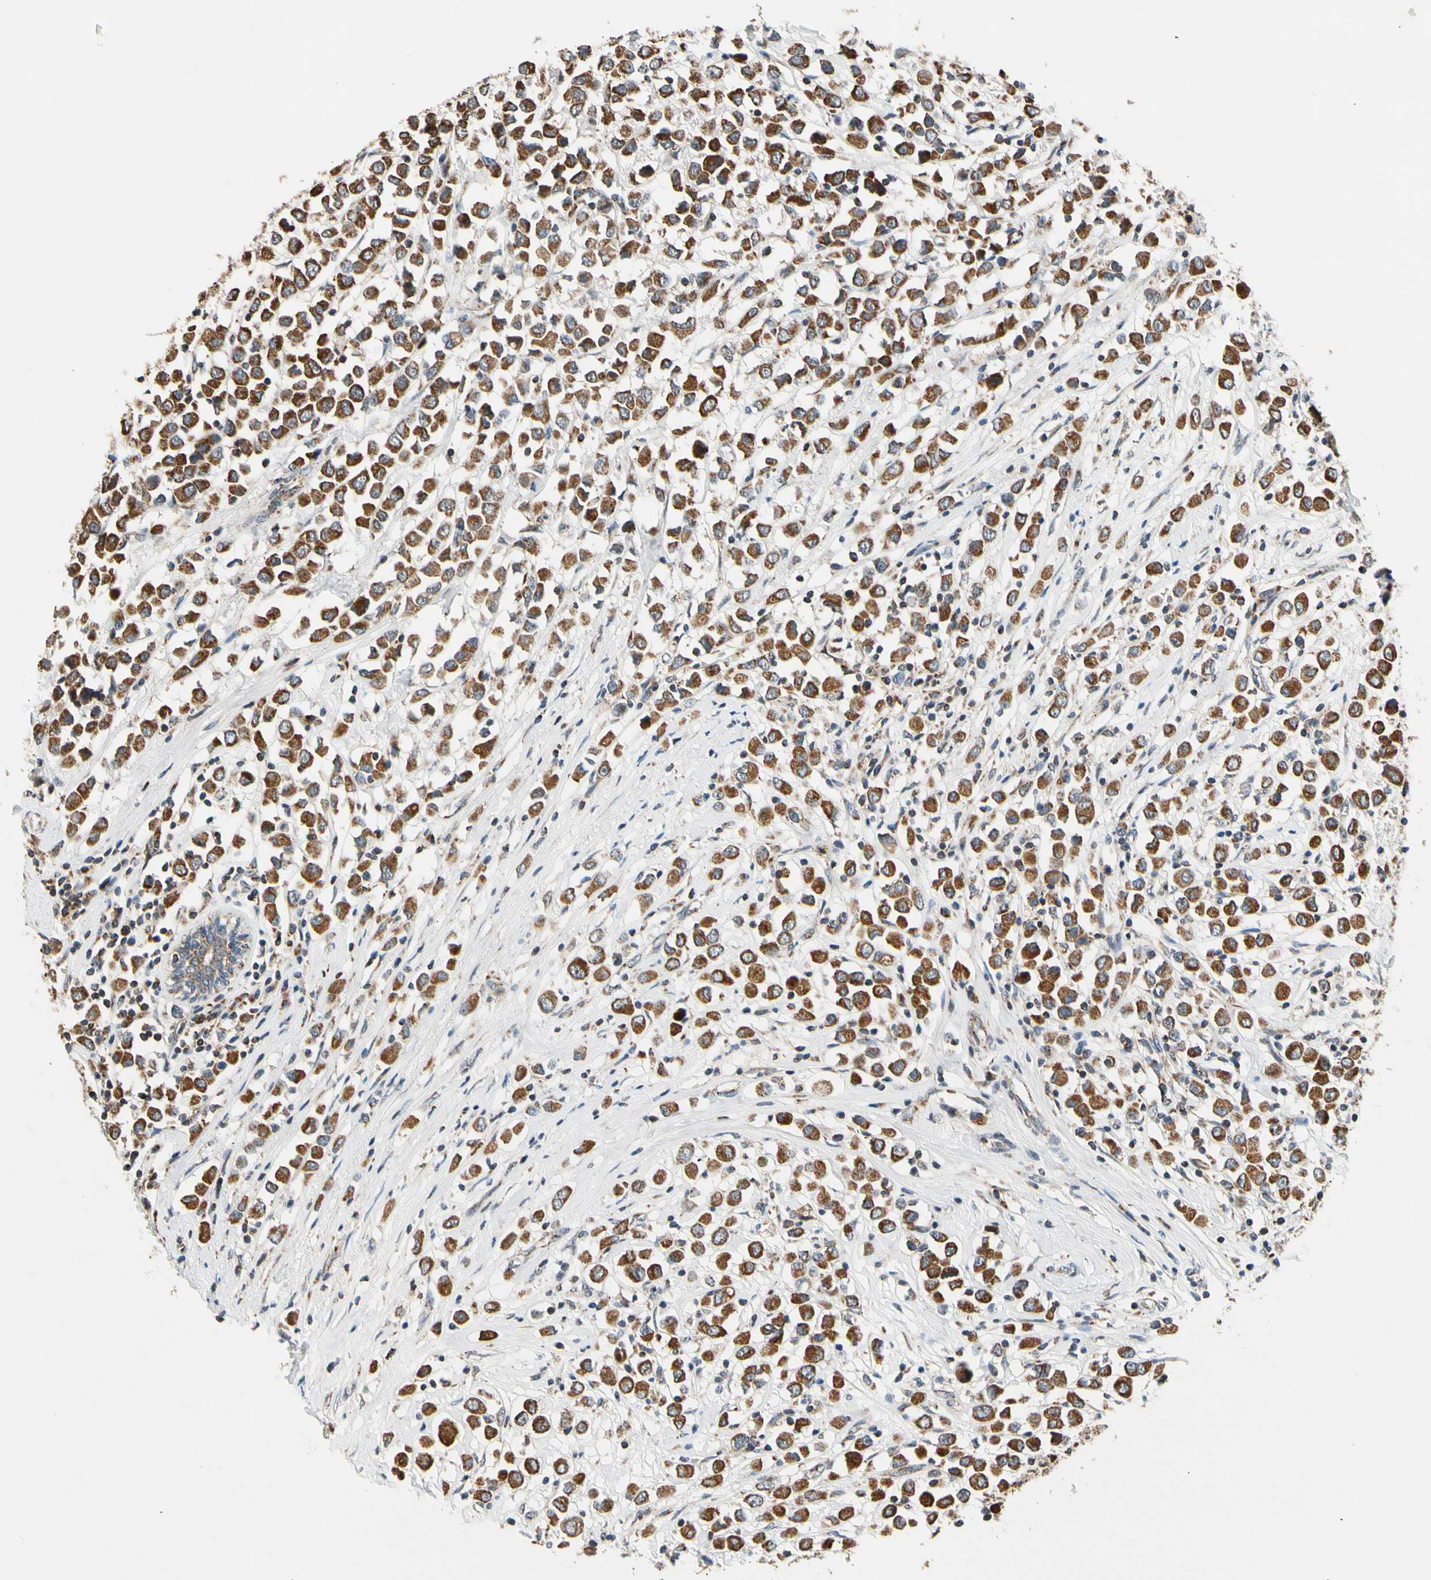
{"staining": {"intensity": "moderate", "quantity": ">75%", "location": "cytoplasmic/membranous"}, "tissue": "breast cancer", "cell_type": "Tumor cells", "image_type": "cancer", "snomed": [{"axis": "morphology", "description": "Duct carcinoma"}, {"axis": "topography", "description": "Breast"}], "caption": "Protein analysis of breast cancer (infiltrating ductal carcinoma) tissue reveals moderate cytoplasmic/membranous positivity in approximately >75% of tumor cells. Nuclei are stained in blue.", "gene": "KHDC4", "patient": {"sex": "female", "age": 61}}